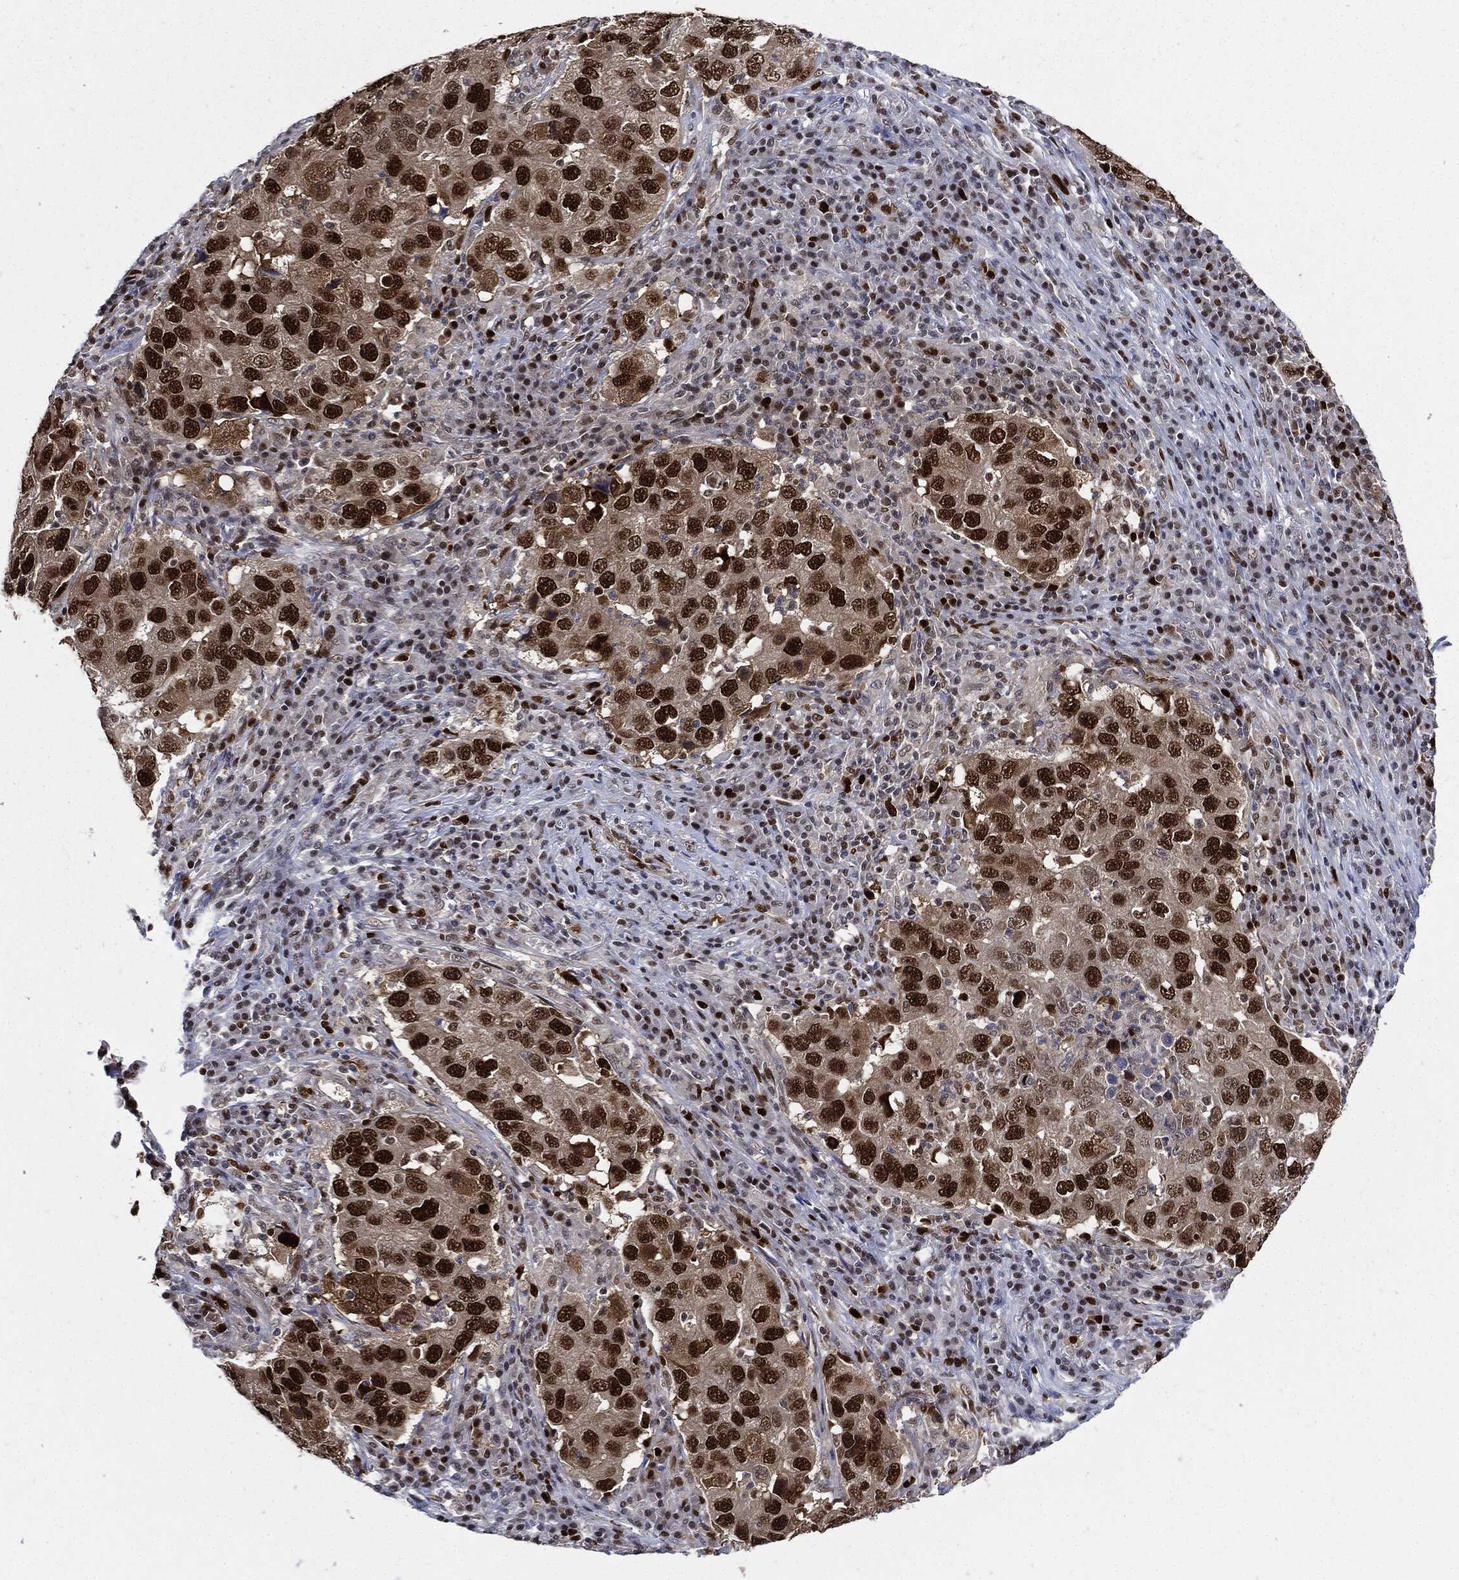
{"staining": {"intensity": "strong", "quantity": ">75%", "location": "nuclear"}, "tissue": "lung cancer", "cell_type": "Tumor cells", "image_type": "cancer", "snomed": [{"axis": "morphology", "description": "Adenocarcinoma, NOS"}, {"axis": "topography", "description": "Lung"}], "caption": "About >75% of tumor cells in human lung adenocarcinoma exhibit strong nuclear protein positivity as visualized by brown immunohistochemical staining.", "gene": "PCNA", "patient": {"sex": "male", "age": 73}}